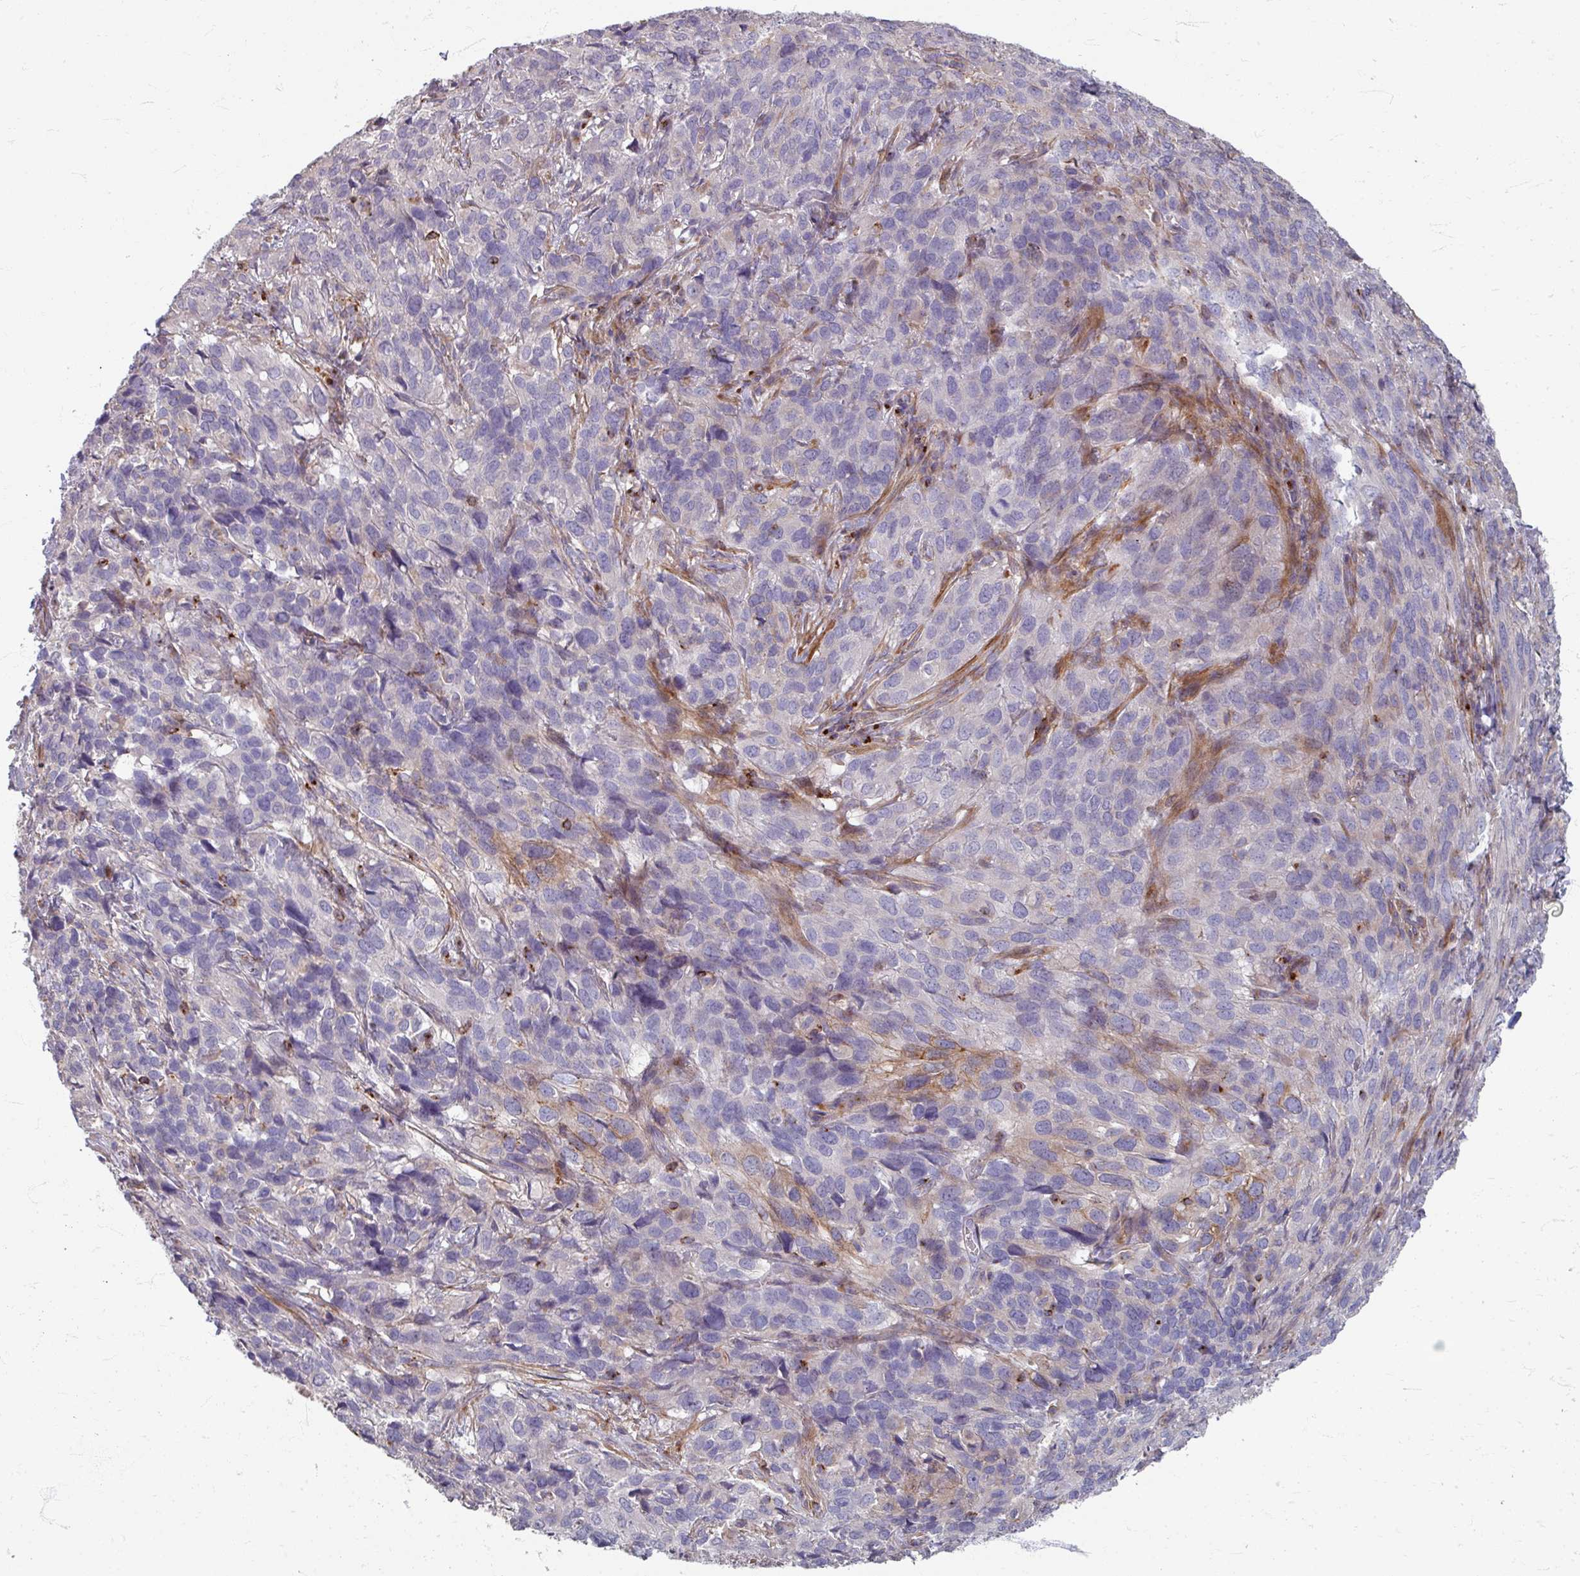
{"staining": {"intensity": "negative", "quantity": "none", "location": "none"}, "tissue": "cervical cancer", "cell_type": "Tumor cells", "image_type": "cancer", "snomed": [{"axis": "morphology", "description": "Squamous cell carcinoma, NOS"}, {"axis": "topography", "description": "Cervix"}], "caption": "Cervical cancer (squamous cell carcinoma) was stained to show a protein in brown. There is no significant staining in tumor cells.", "gene": "GABARAPL1", "patient": {"sex": "female", "age": 51}}